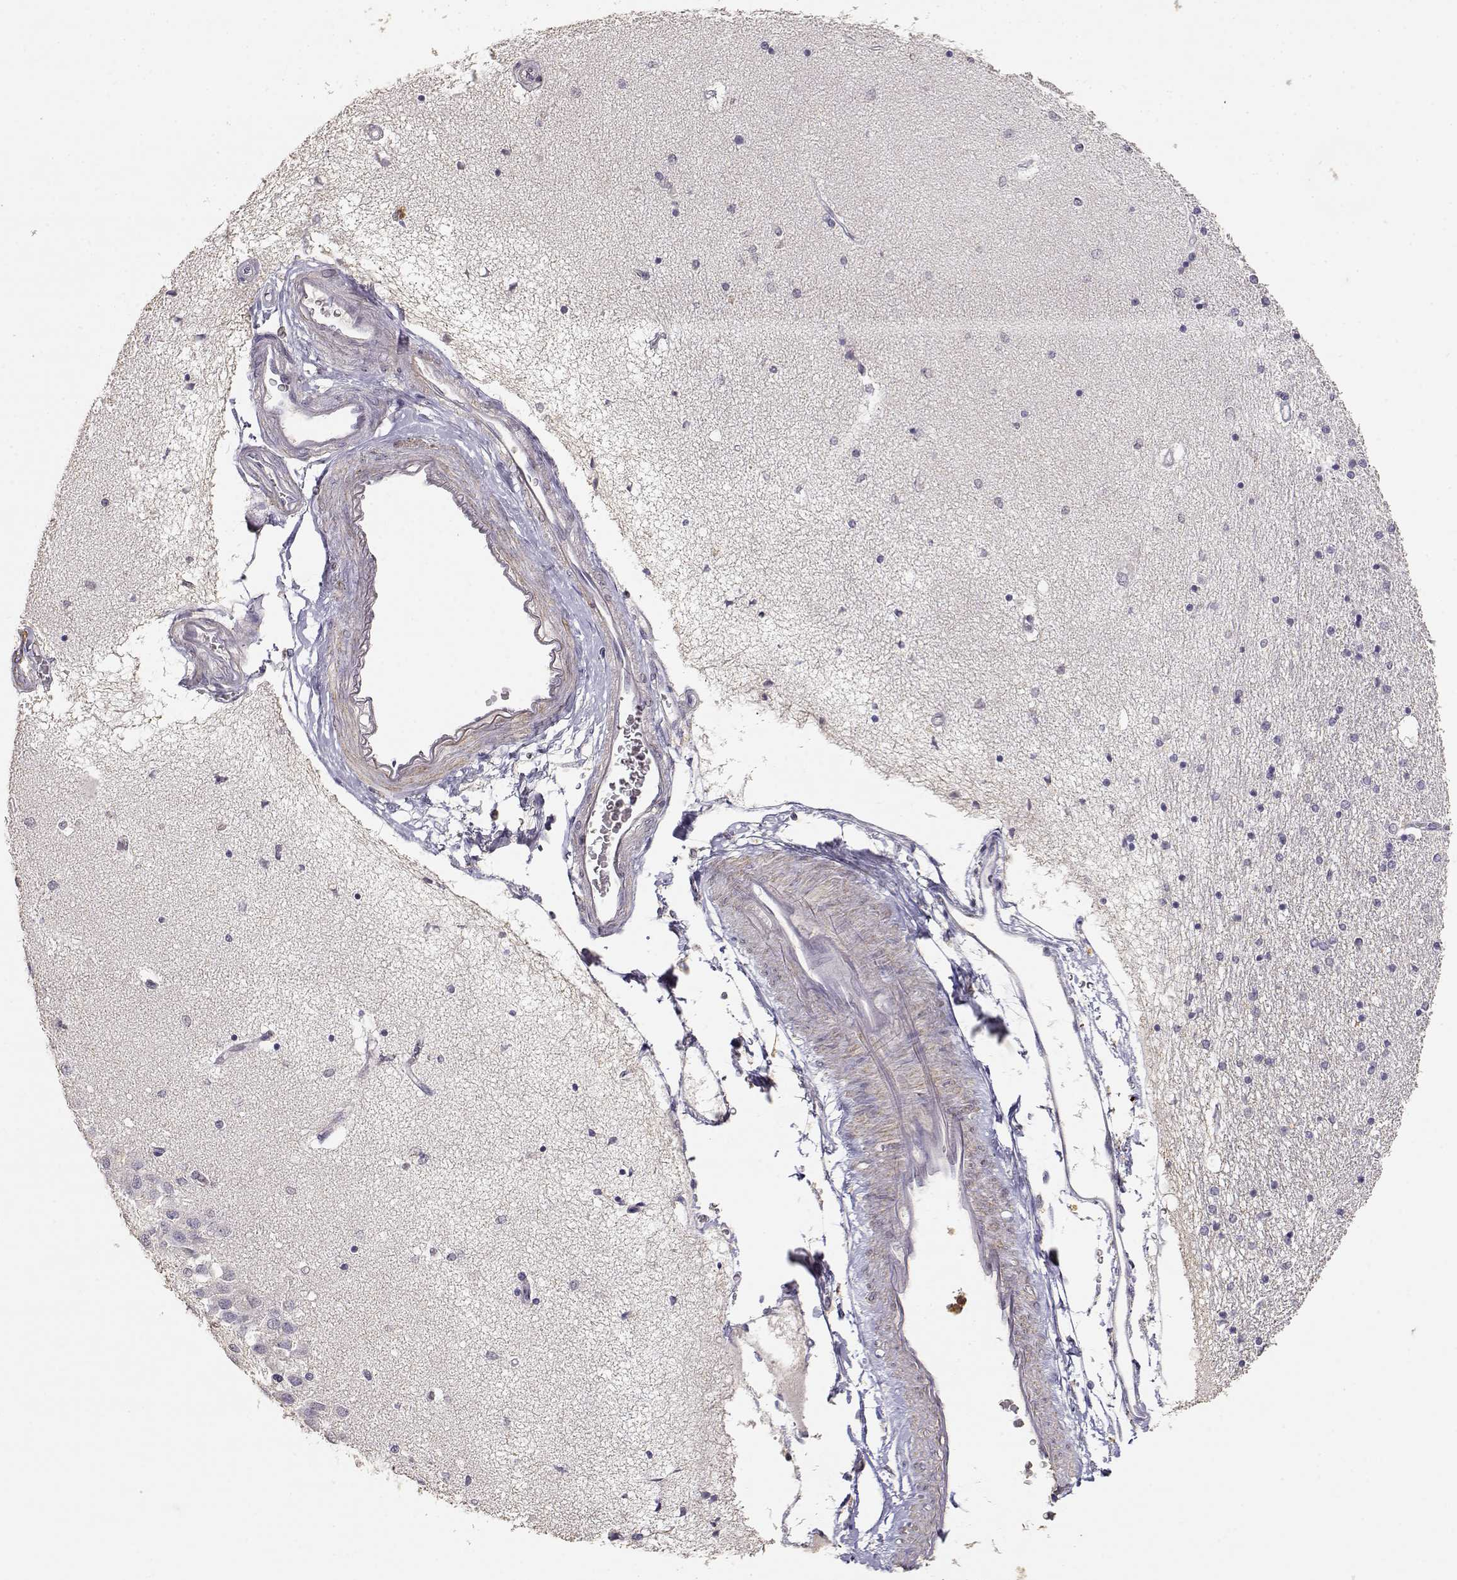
{"staining": {"intensity": "negative", "quantity": "none", "location": "none"}, "tissue": "hippocampus", "cell_type": "Glial cells", "image_type": "normal", "snomed": [{"axis": "morphology", "description": "Normal tissue, NOS"}, {"axis": "topography", "description": "Hippocampus"}], "caption": "A high-resolution histopathology image shows IHC staining of normal hippocampus, which reveals no significant positivity in glial cells. (DAB (3,3'-diaminobenzidine) IHC with hematoxylin counter stain).", "gene": "TNFRSF10C", "patient": {"sex": "female", "age": 54}}